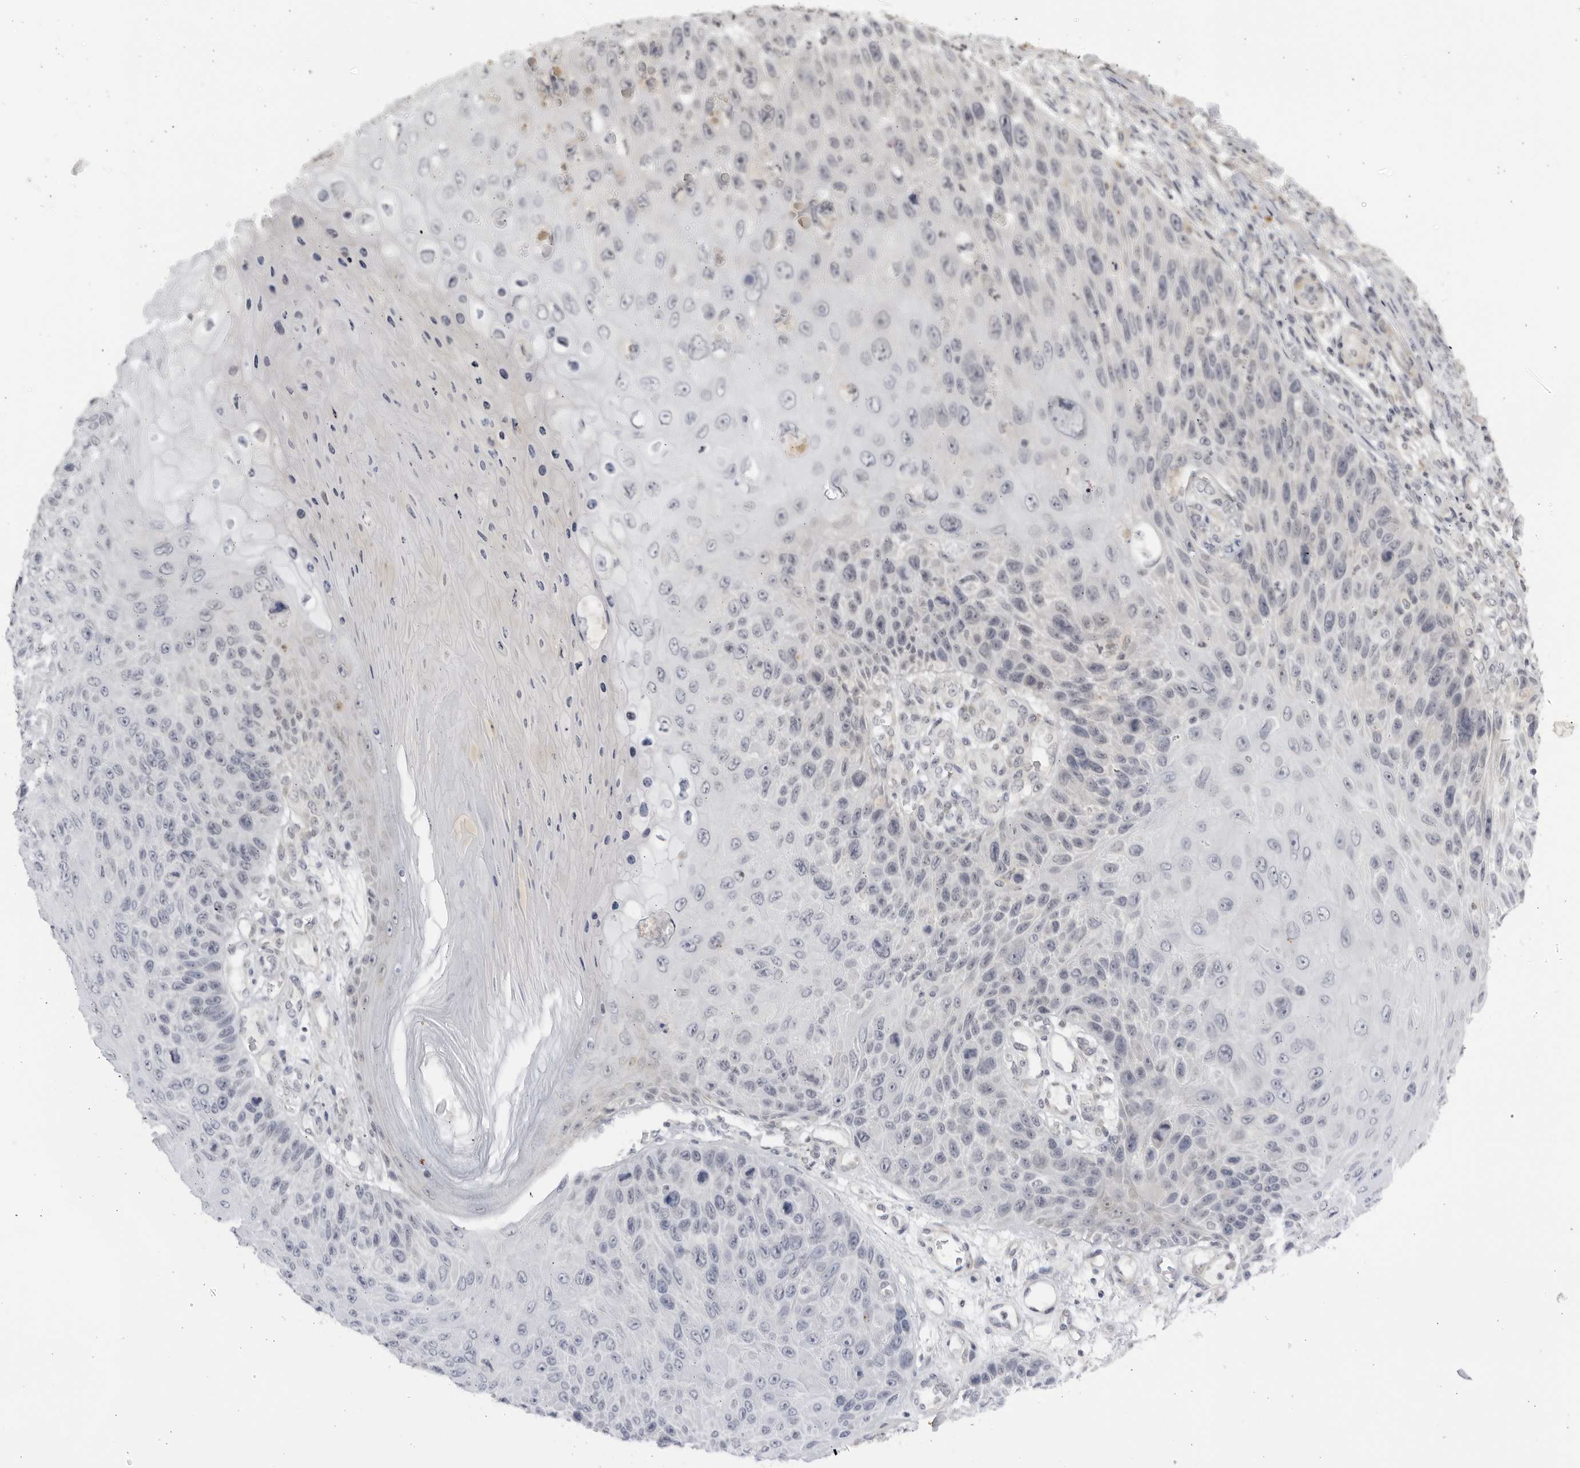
{"staining": {"intensity": "negative", "quantity": "none", "location": "none"}, "tissue": "skin cancer", "cell_type": "Tumor cells", "image_type": "cancer", "snomed": [{"axis": "morphology", "description": "Squamous cell carcinoma, NOS"}, {"axis": "topography", "description": "Skin"}], "caption": "Human skin squamous cell carcinoma stained for a protein using immunohistochemistry (IHC) exhibits no expression in tumor cells.", "gene": "CNBD1", "patient": {"sex": "female", "age": 88}}